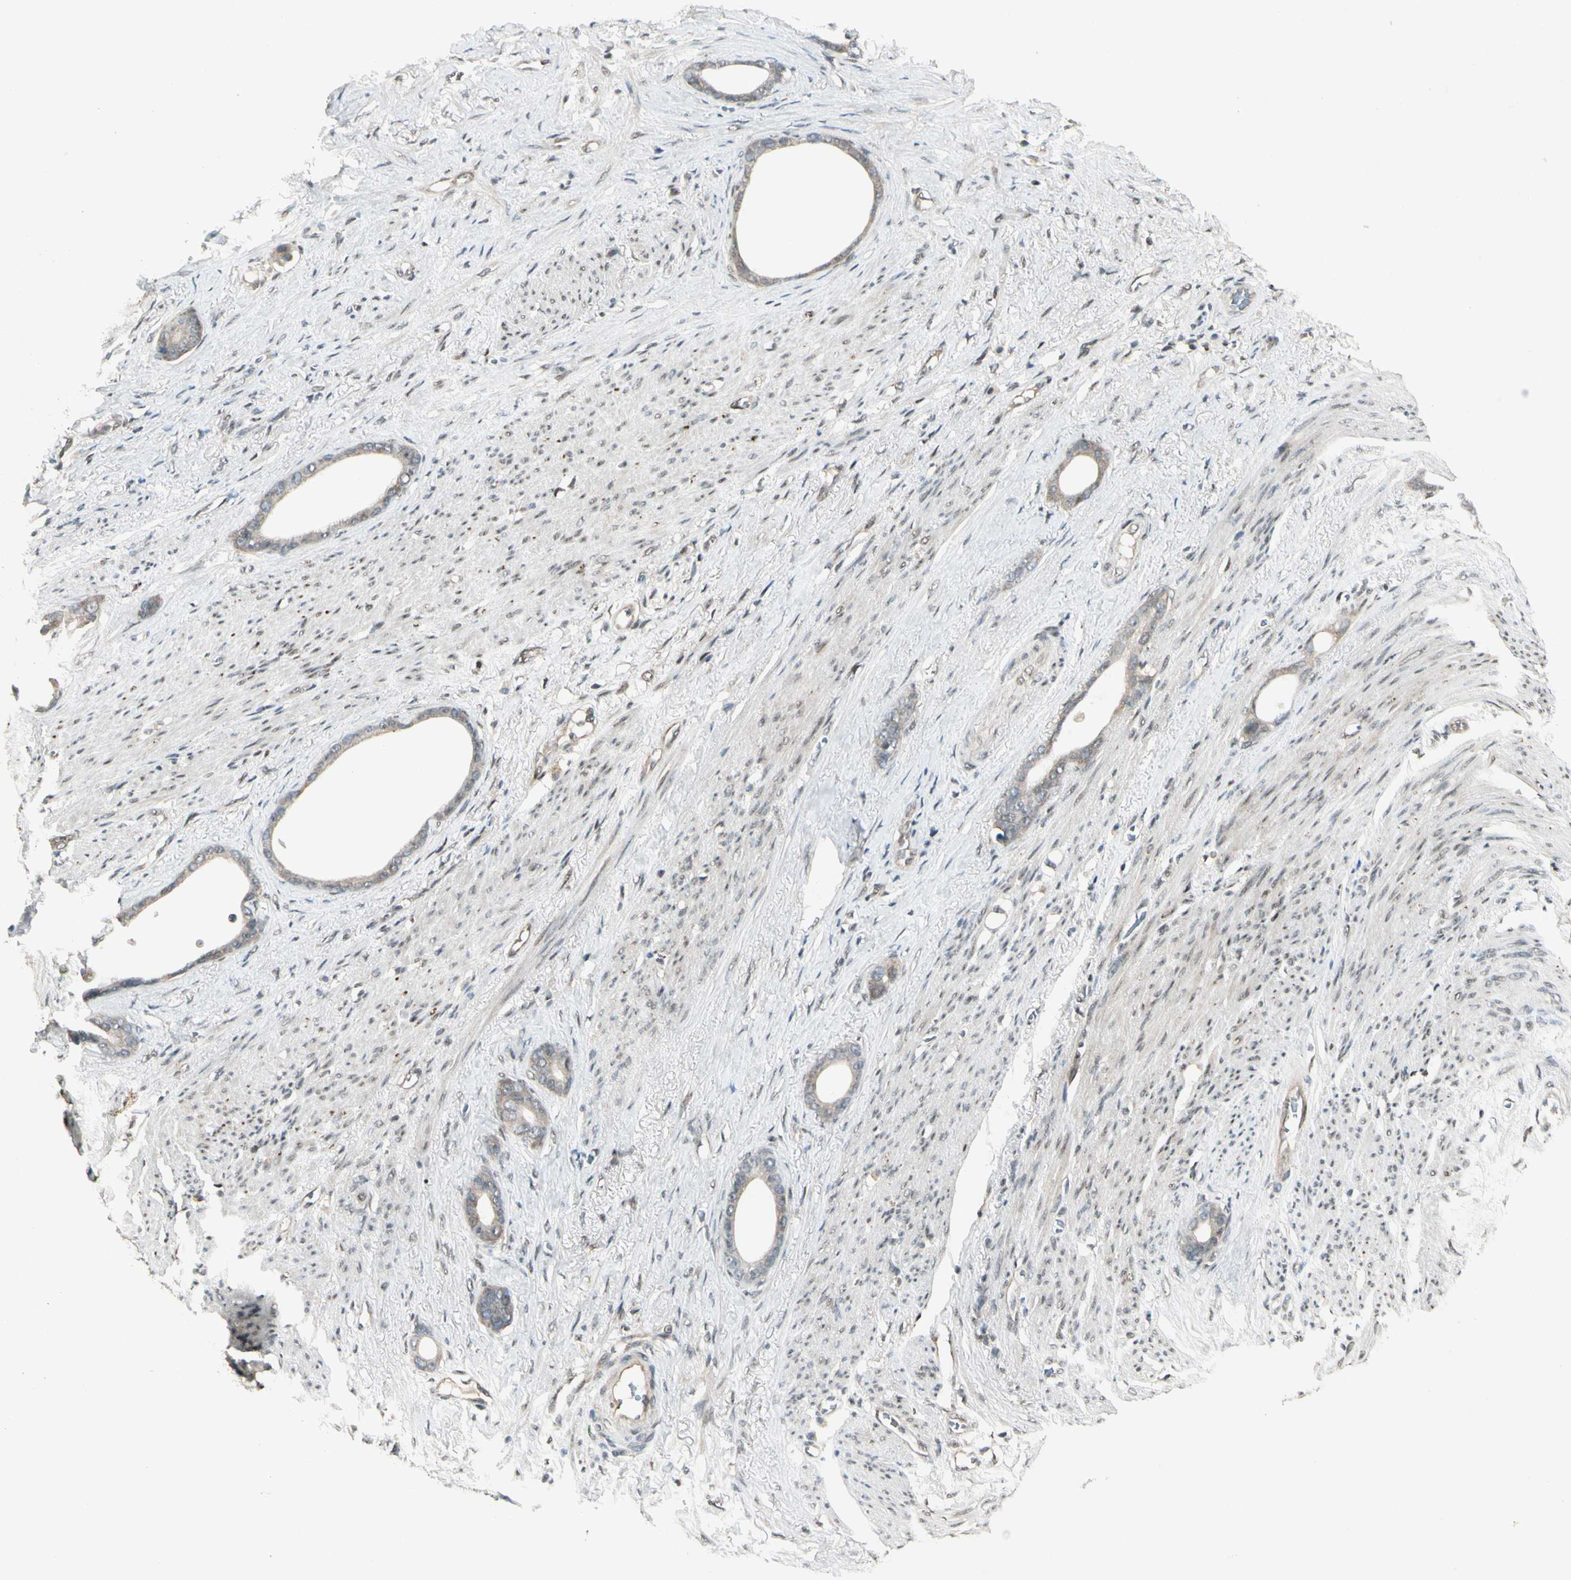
{"staining": {"intensity": "weak", "quantity": "25%-75%", "location": "cytoplasmic/membranous"}, "tissue": "stomach cancer", "cell_type": "Tumor cells", "image_type": "cancer", "snomed": [{"axis": "morphology", "description": "Adenocarcinoma, NOS"}, {"axis": "topography", "description": "Stomach"}], "caption": "Stomach adenocarcinoma tissue demonstrates weak cytoplasmic/membranous staining in approximately 25%-75% of tumor cells, visualized by immunohistochemistry.", "gene": "GTF3A", "patient": {"sex": "female", "age": 75}}